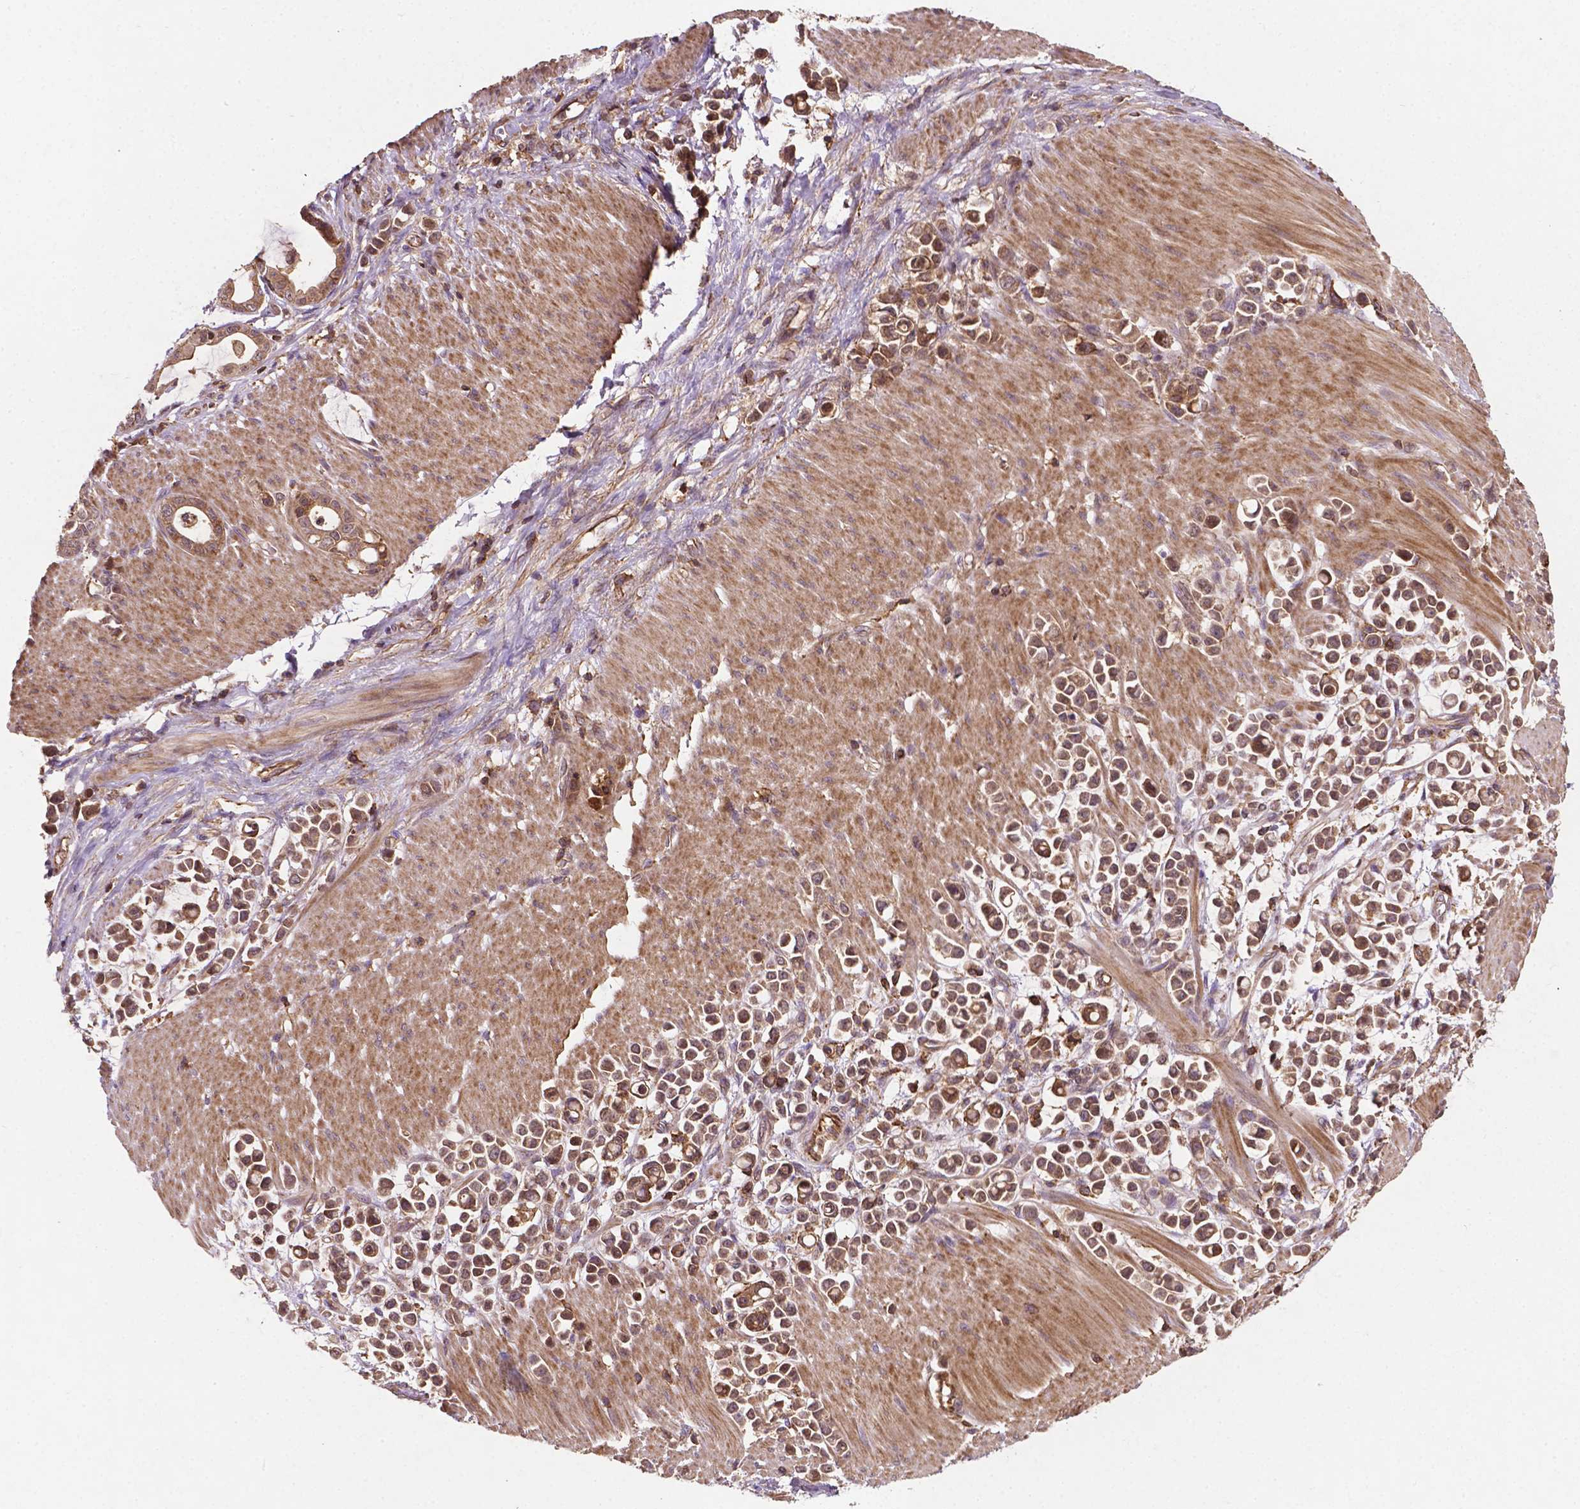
{"staining": {"intensity": "moderate", "quantity": ">75%", "location": "cytoplasmic/membranous"}, "tissue": "stomach cancer", "cell_type": "Tumor cells", "image_type": "cancer", "snomed": [{"axis": "morphology", "description": "Adenocarcinoma, NOS"}, {"axis": "topography", "description": "Stomach"}], "caption": "Stomach adenocarcinoma tissue reveals moderate cytoplasmic/membranous positivity in about >75% of tumor cells", "gene": "ZMYND19", "patient": {"sex": "male", "age": 82}}